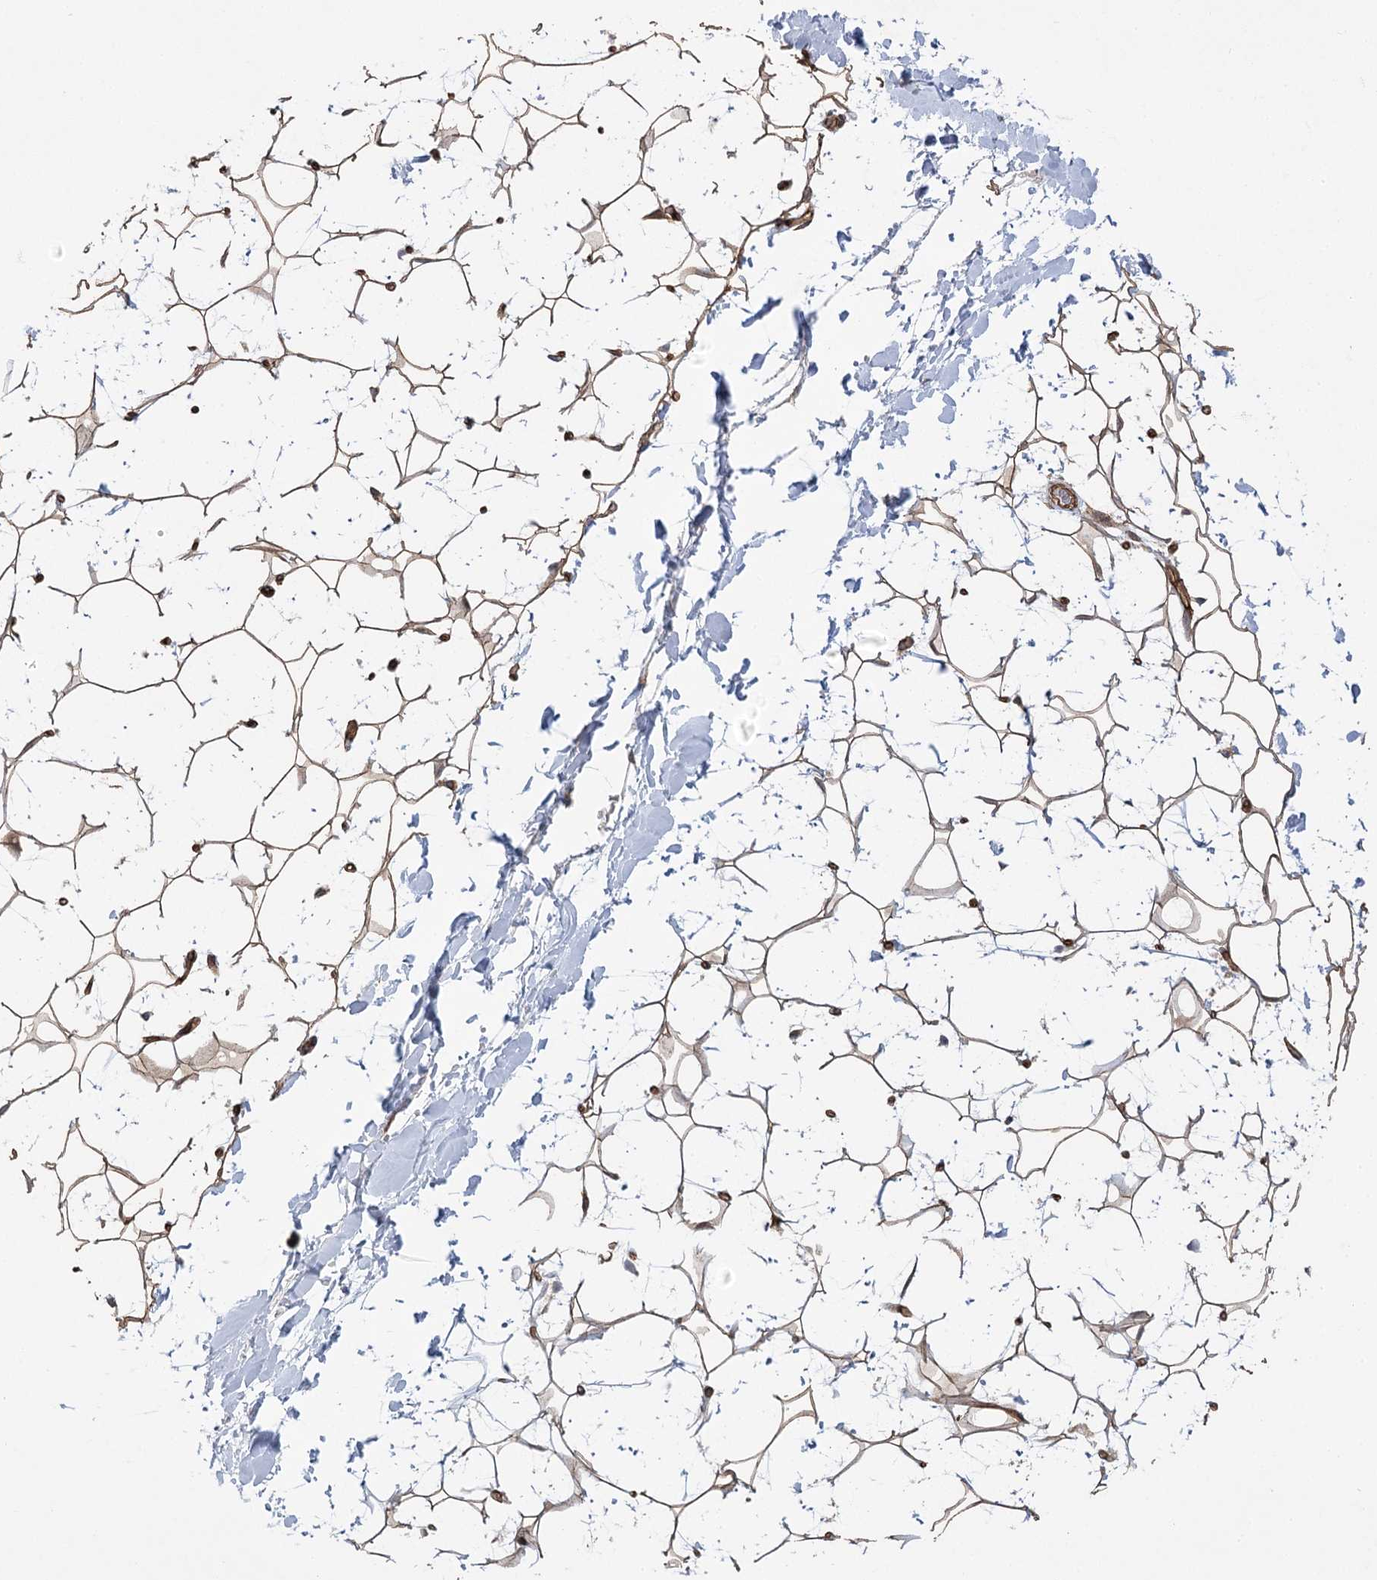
{"staining": {"intensity": "moderate", "quantity": ">75%", "location": "cytoplasmic/membranous"}, "tissue": "adipose tissue", "cell_type": "Adipocytes", "image_type": "normal", "snomed": [{"axis": "morphology", "description": "Normal tissue, NOS"}, {"axis": "topography", "description": "Breast"}], "caption": "Human adipose tissue stained with a brown dye reveals moderate cytoplasmic/membranous positive expression in about >75% of adipocytes.", "gene": "AMTN", "patient": {"sex": "female", "age": 26}}